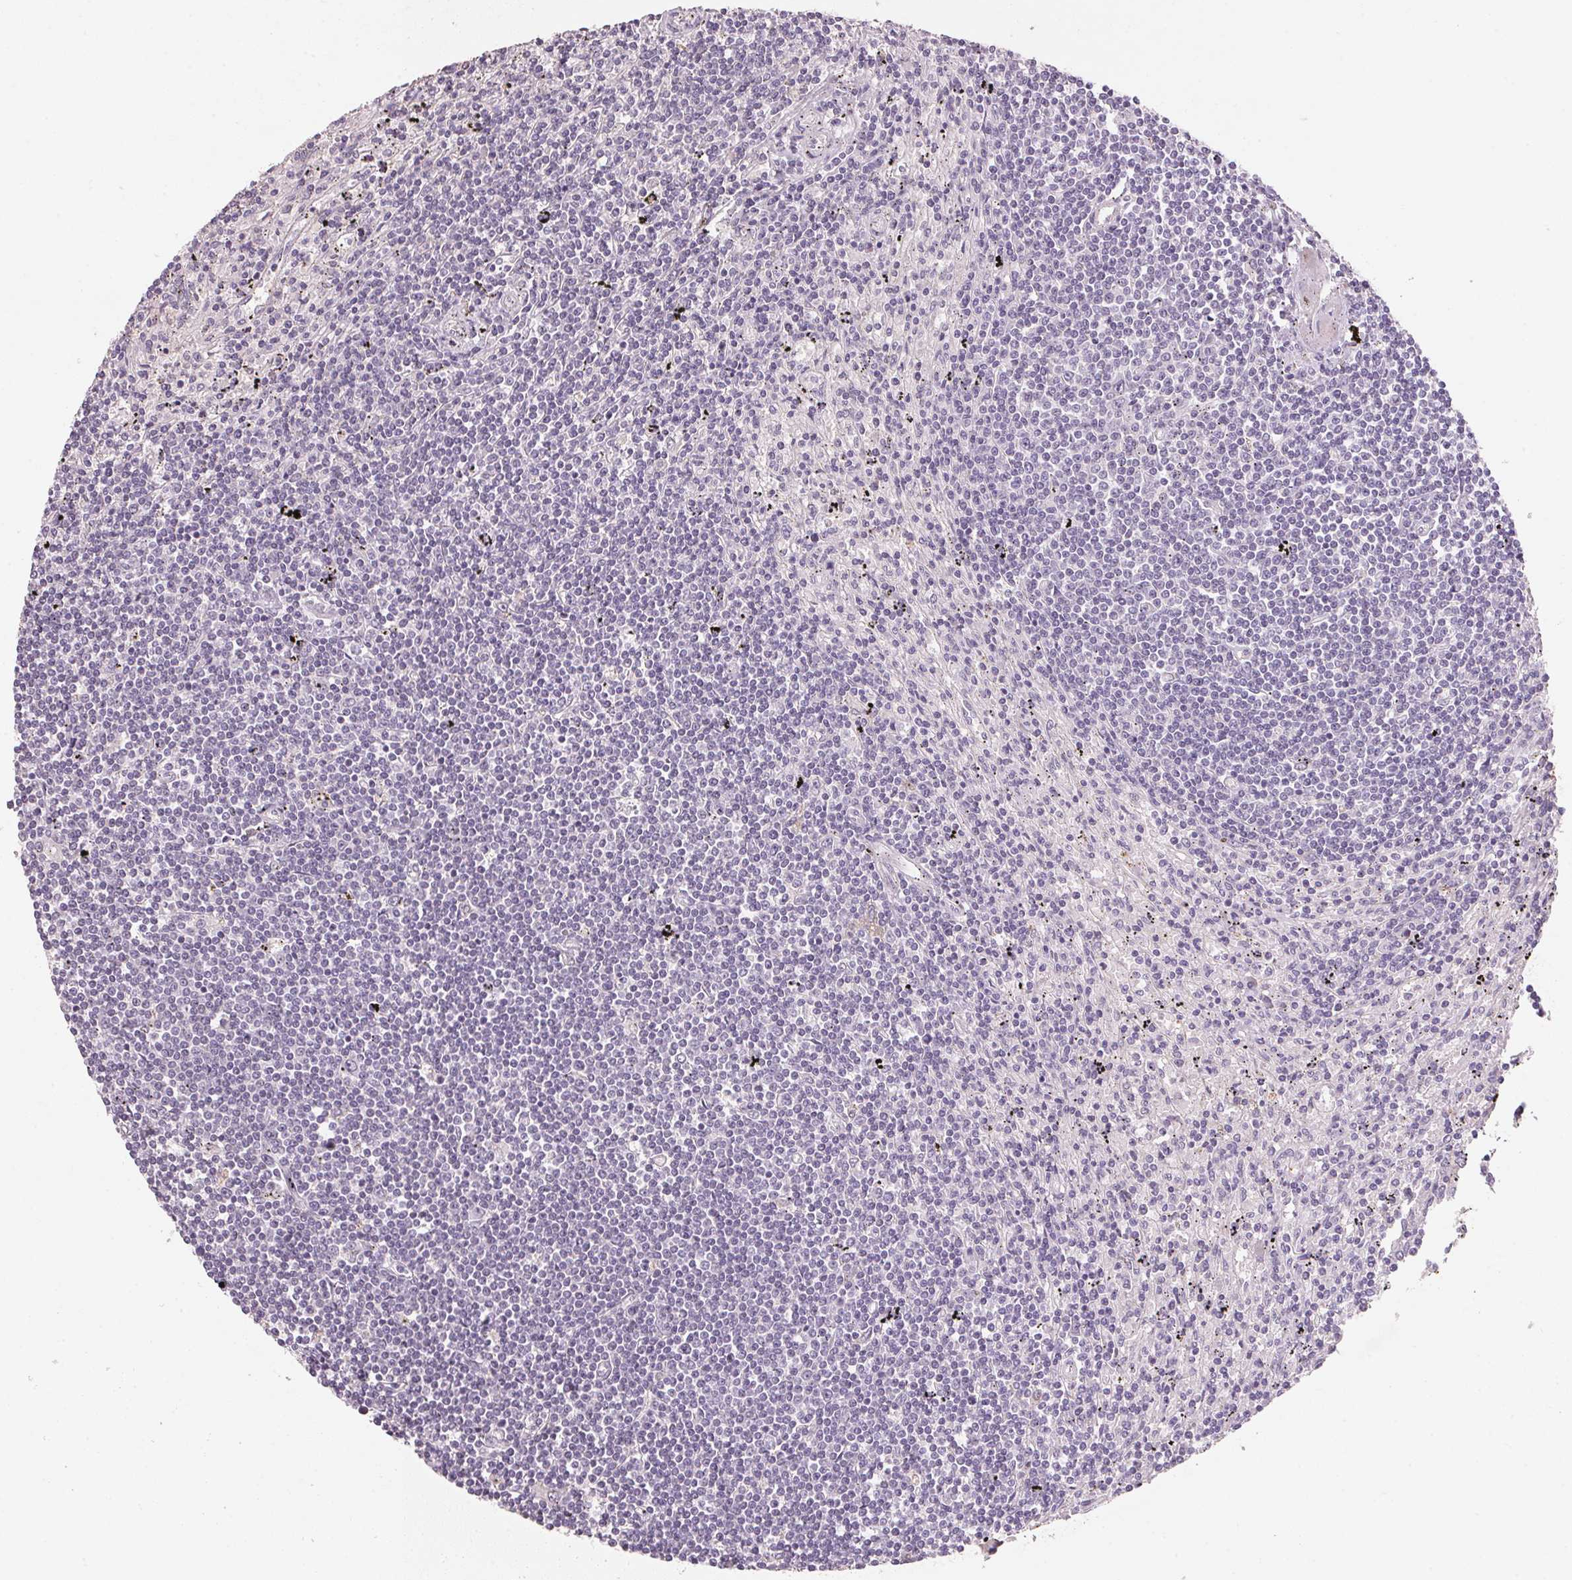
{"staining": {"intensity": "negative", "quantity": "none", "location": "none"}, "tissue": "lymphoma", "cell_type": "Tumor cells", "image_type": "cancer", "snomed": [{"axis": "morphology", "description": "Malignant lymphoma, non-Hodgkin's type, Low grade"}, {"axis": "topography", "description": "Spleen"}], "caption": "Lymphoma stained for a protein using immunohistochemistry (IHC) reveals no staining tumor cells.", "gene": "CXCL5", "patient": {"sex": "male", "age": 76}}